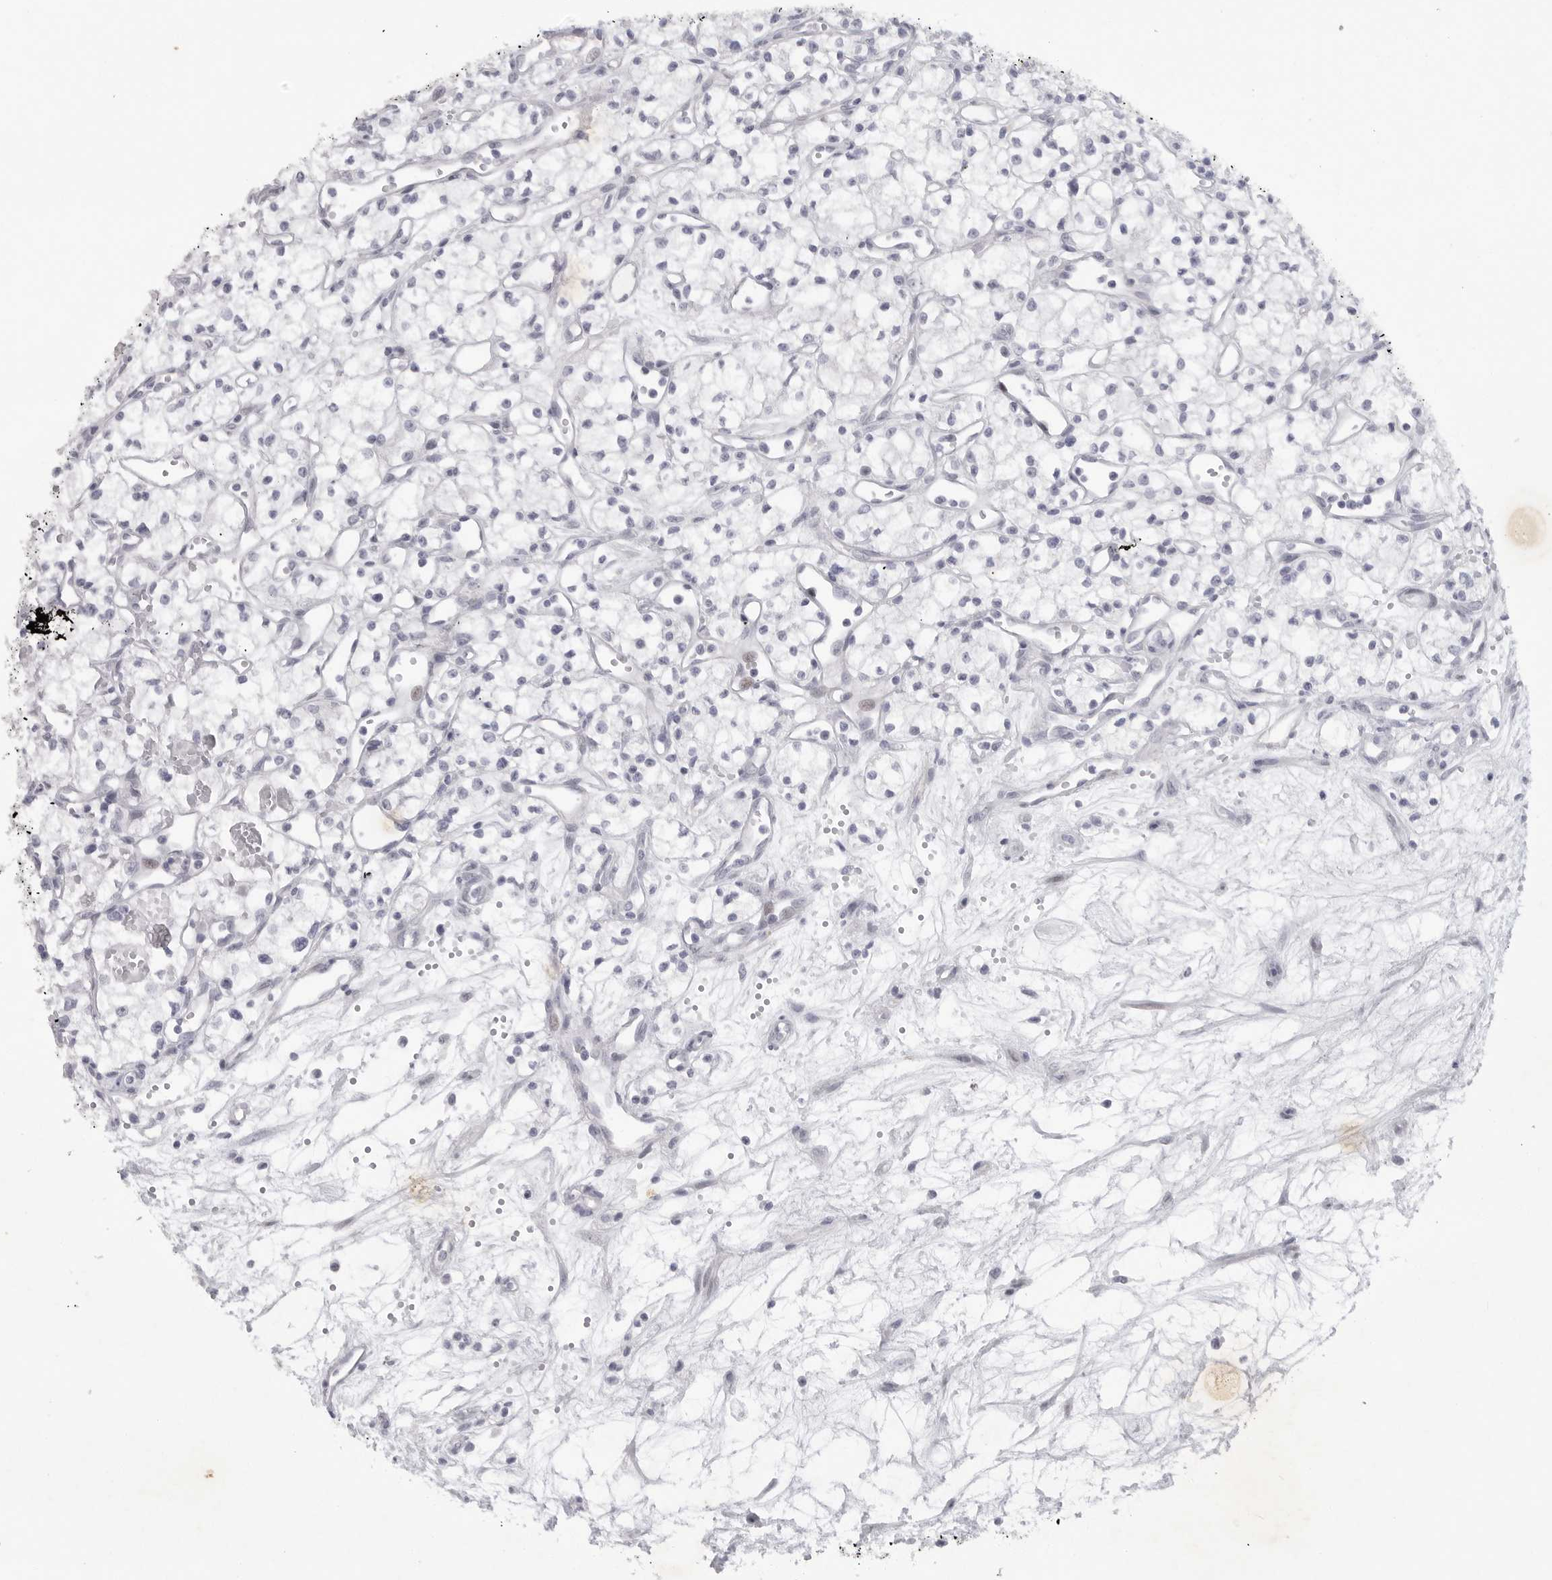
{"staining": {"intensity": "negative", "quantity": "none", "location": "none"}, "tissue": "renal cancer", "cell_type": "Tumor cells", "image_type": "cancer", "snomed": [{"axis": "morphology", "description": "Adenocarcinoma, NOS"}, {"axis": "topography", "description": "Kidney"}], "caption": "This is a micrograph of IHC staining of renal cancer (adenocarcinoma), which shows no expression in tumor cells.", "gene": "TNR", "patient": {"sex": "male", "age": 59}}